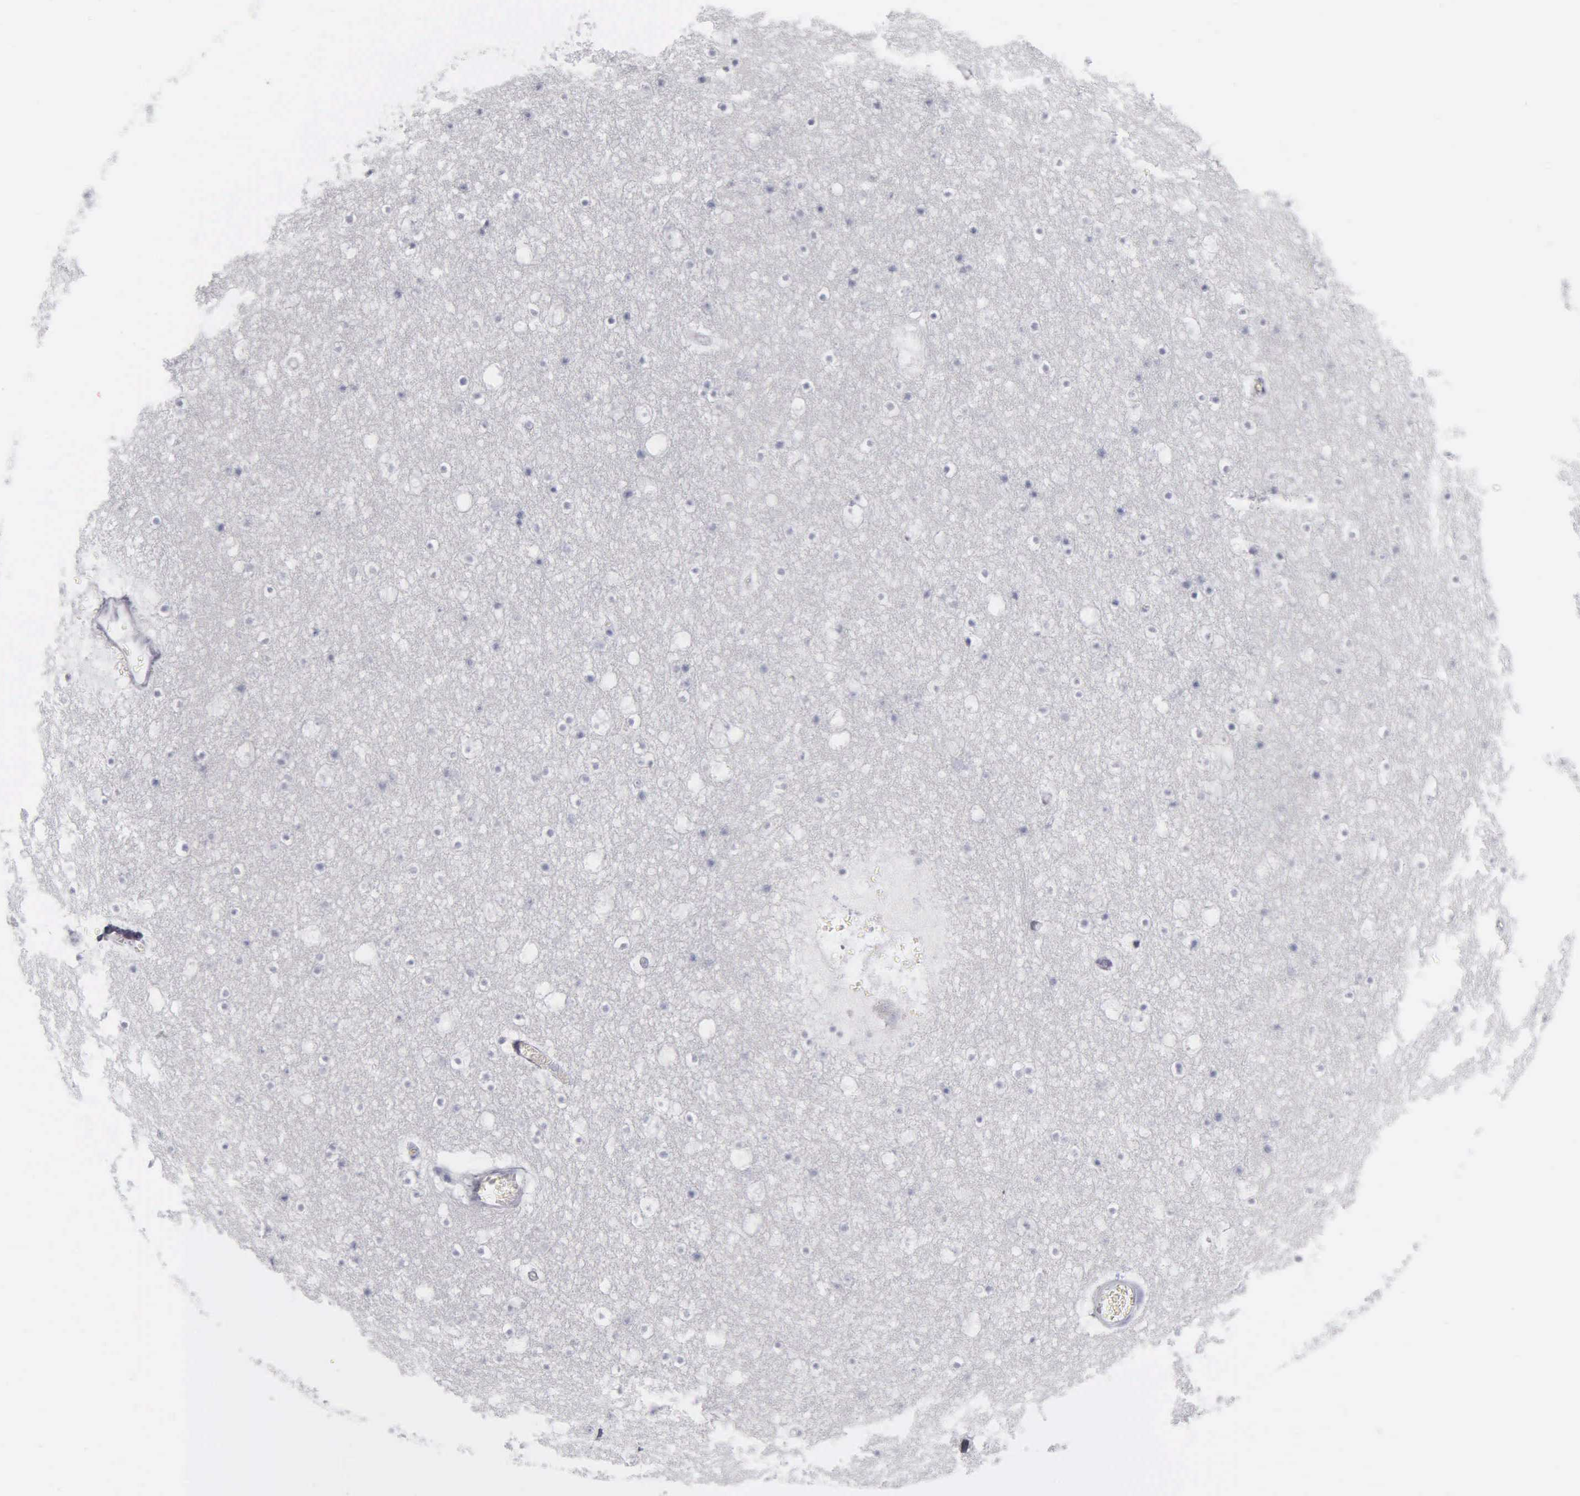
{"staining": {"intensity": "negative", "quantity": "none", "location": "none"}, "tissue": "caudate", "cell_type": "Glial cells", "image_type": "normal", "snomed": [{"axis": "morphology", "description": "Normal tissue, NOS"}, {"axis": "topography", "description": "Lateral ventricle wall"}], "caption": "High power microscopy photomicrograph of an IHC micrograph of normal caudate, revealing no significant positivity in glial cells.", "gene": "KRT20", "patient": {"sex": "male", "age": 45}}